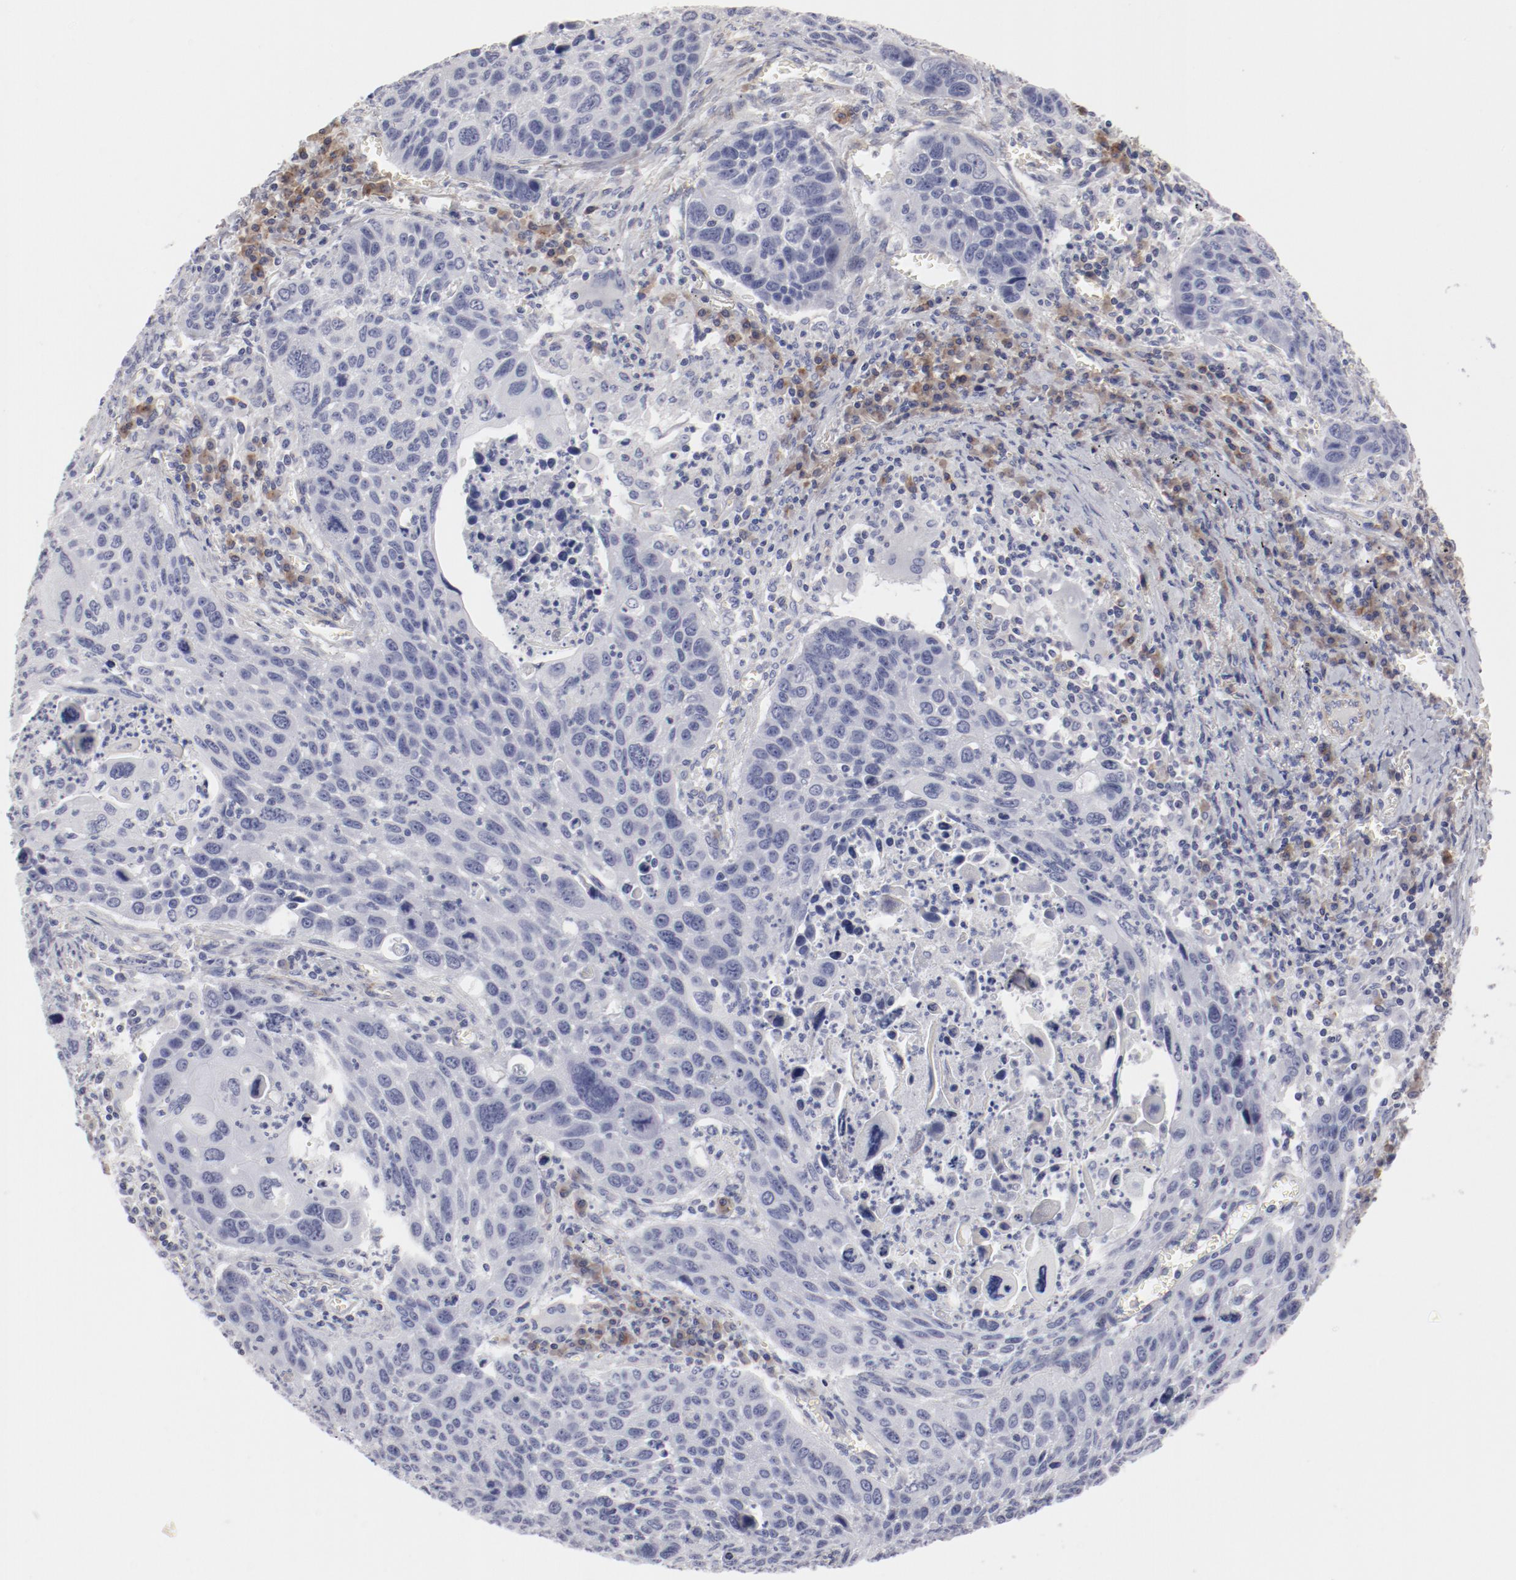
{"staining": {"intensity": "negative", "quantity": "none", "location": "none"}, "tissue": "lung cancer", "cell_type": "Tumor cells", "image_type": "cancer", "snomed": [{"axis": "morphology", "description": "Squamous cell carcinoma, NOS"}, {"axis": "topography", "description": "Lung"}], "caption": "Lung cancer (squamous cell carcinoma) stained for a protein using IHC demonstrates no positivity tumor cells.", "gene": "LAX1", "patient": {"sex": "male", "age": 68}}